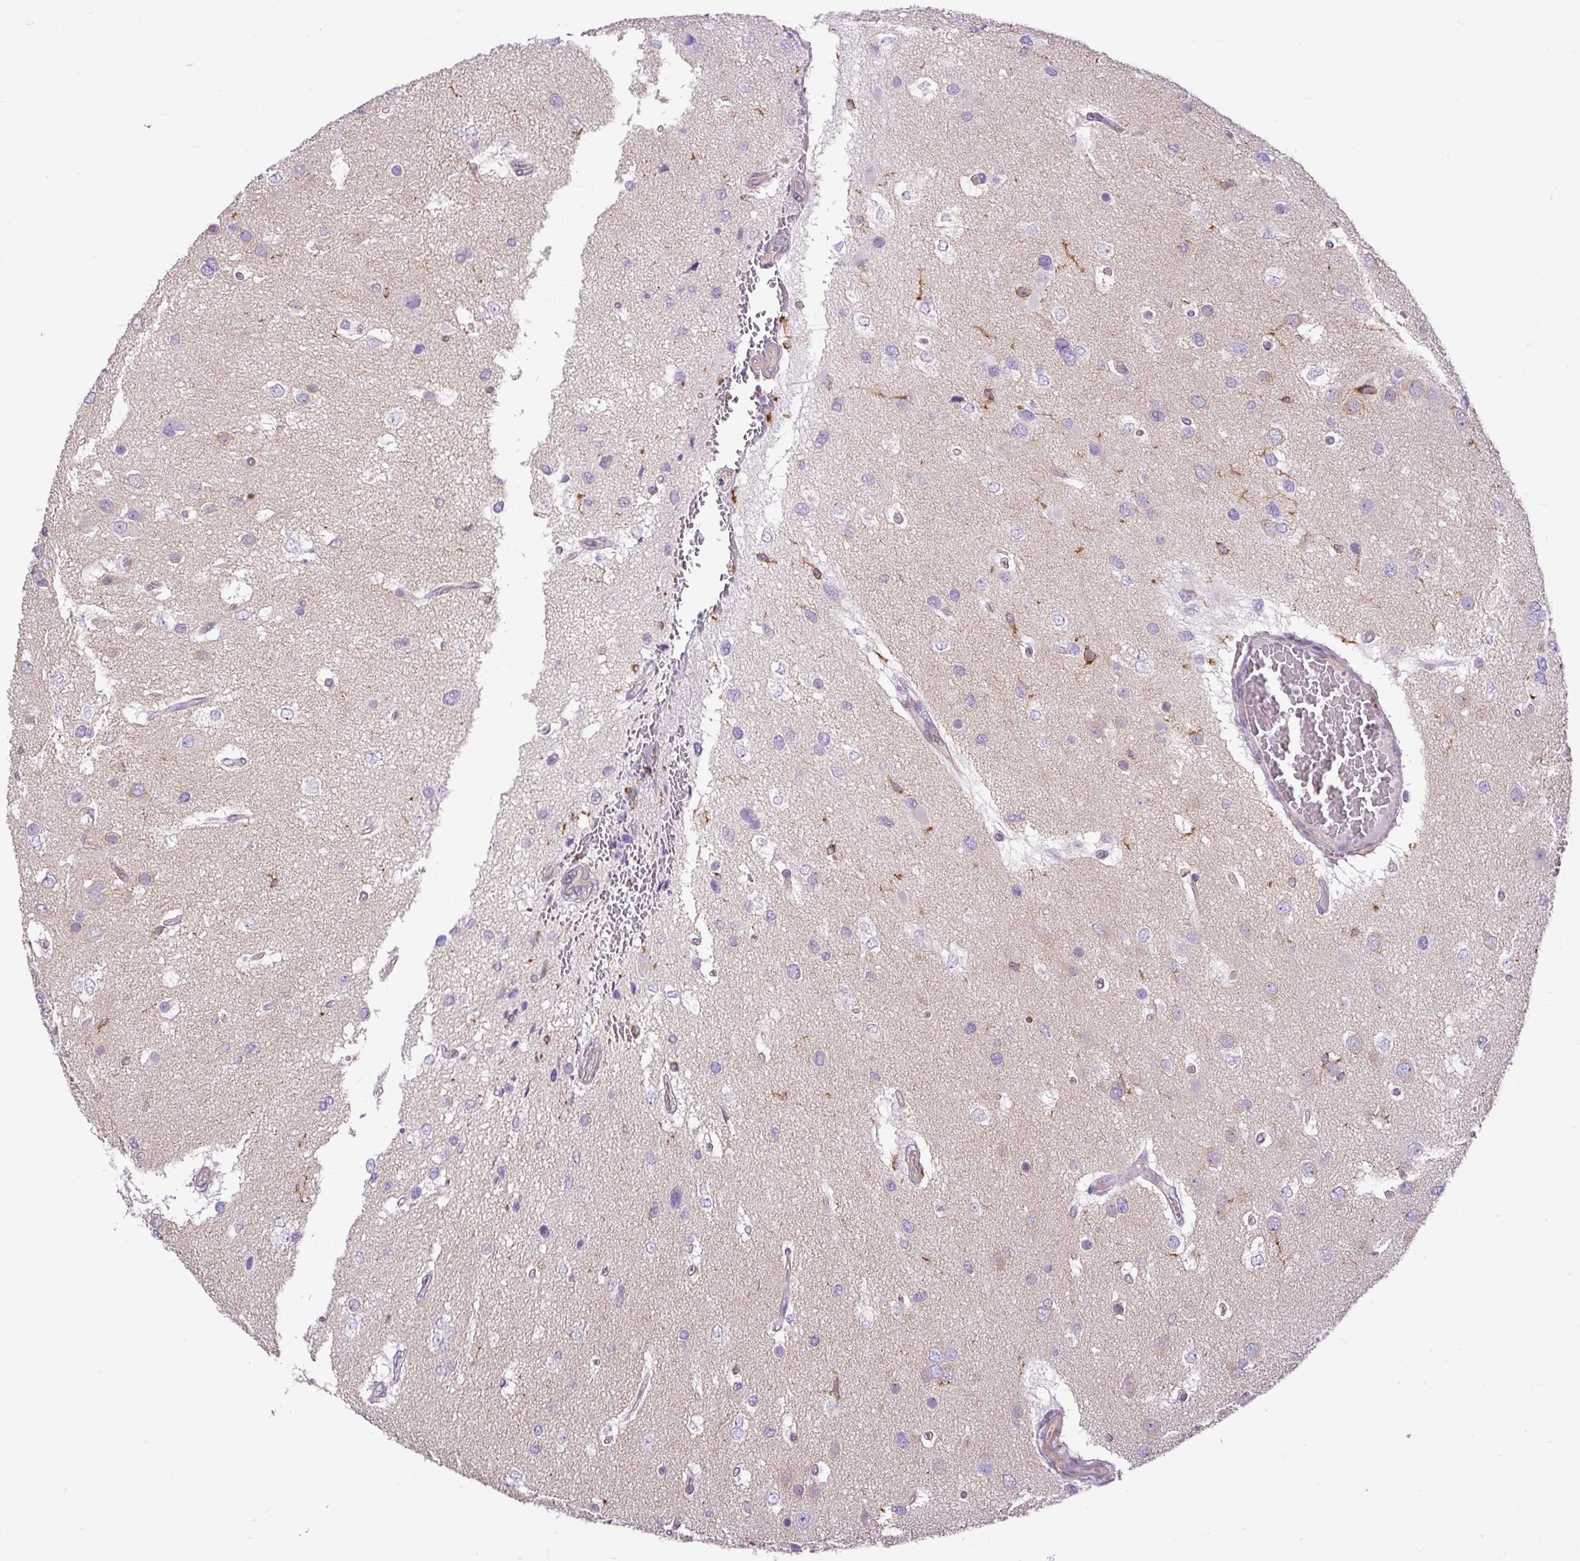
{"staining": {"intensity": "negative", "quantity": "none", "location": "none"}, "tissue": "glioma", "cell_type": "Tumor cells", "image_type": "cancer", "snomed": [{"axis": "morphology", "description": "Glioma, malignant, High grade"}, {"axis": "topography", "description": "Brain"}], "caption": "DAB (3,3'-diaminobenzidine) immunohistochemical staining of malignant glioma (high-grade) displays no significant staining in tumor cells.", "gene": "MAP1S", "patient": {"sex": "male", "age": 53}}